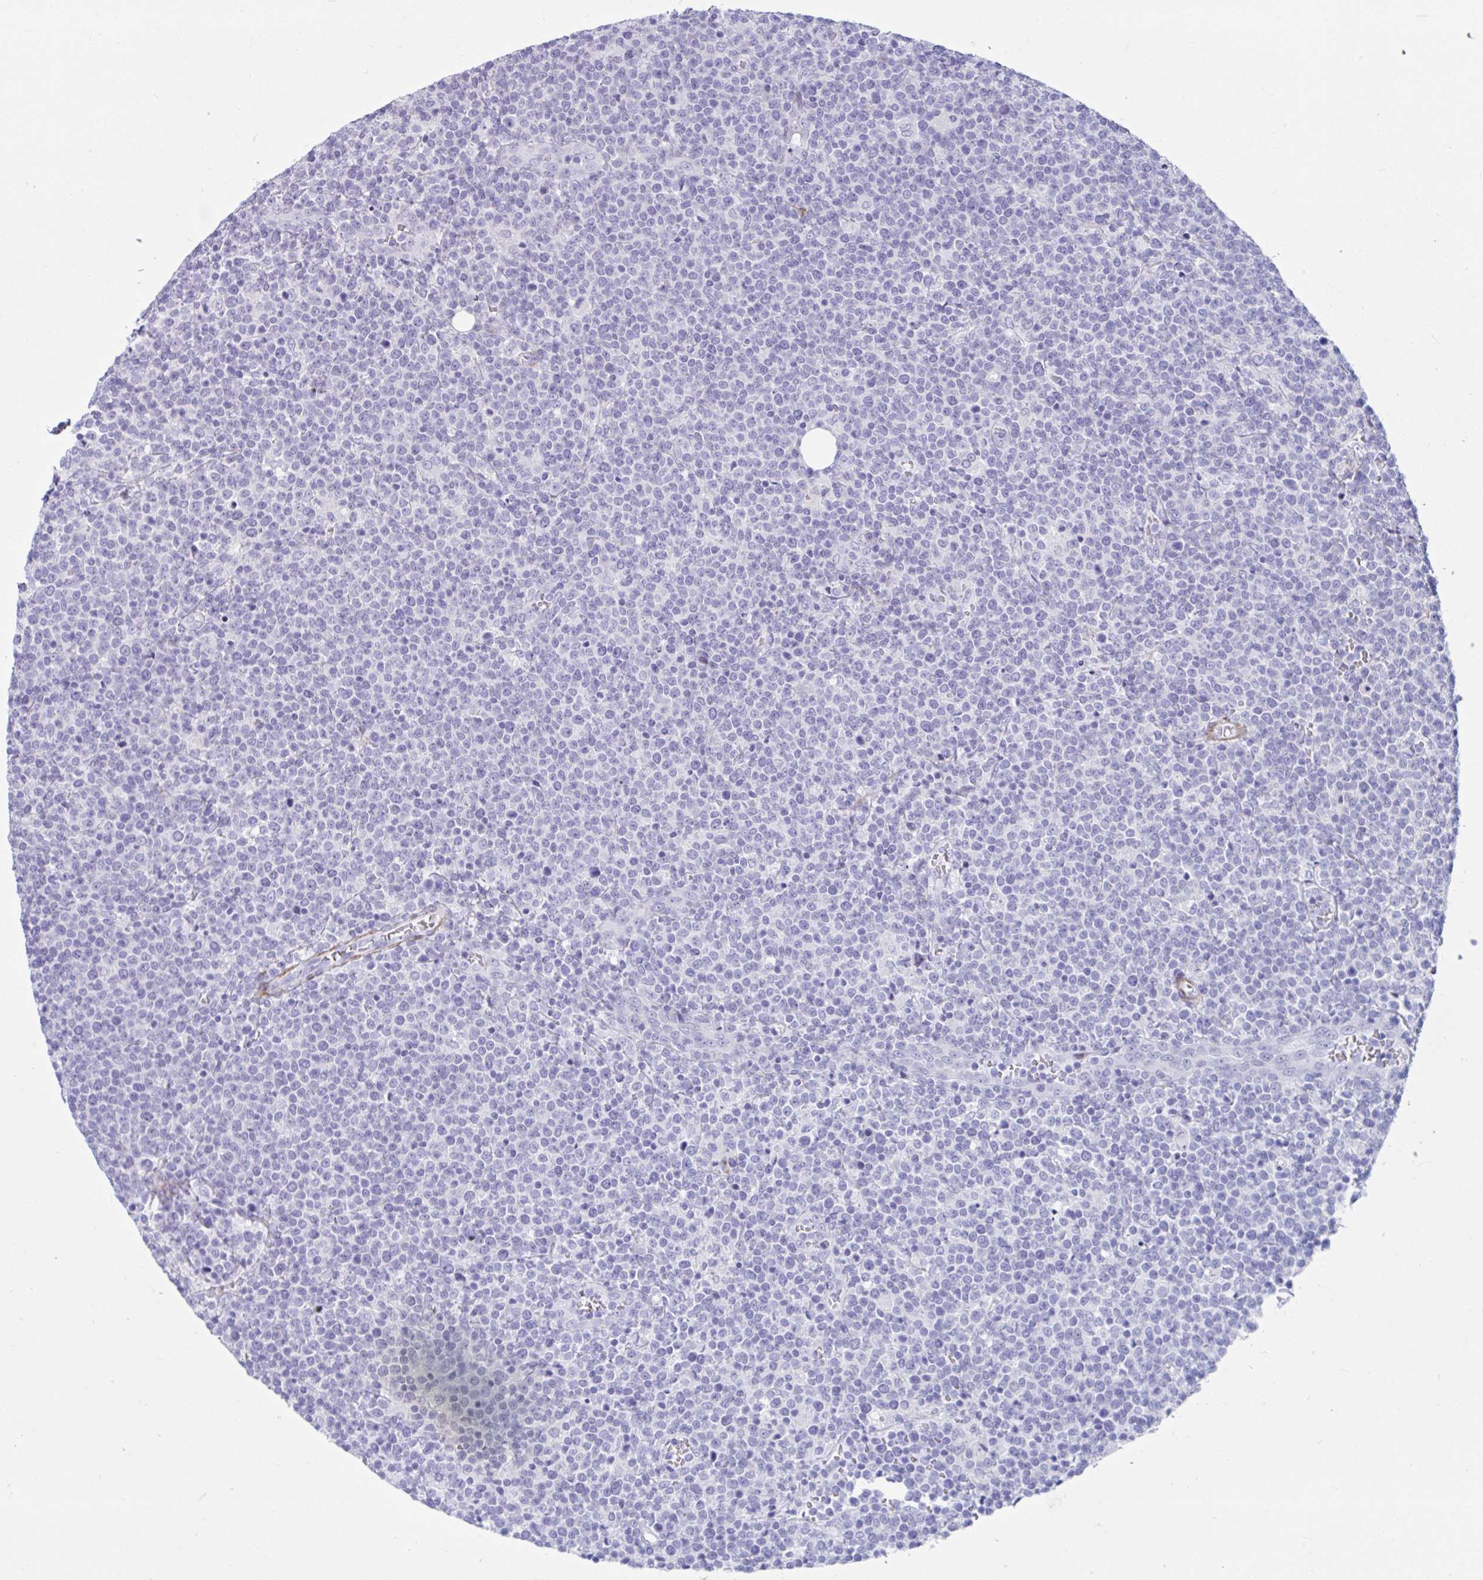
{"staining": {"intensity": "negative", "quantity": "none", "location": "none"}, "tissue": "lymphoma", "cell_type": "Tumor cells", "image_type": "cancer", "snomed": [{"axis": "morphology", "description": "Malignant lymphoma, non-Hodgkin's type, High grade"}, {"axis": "topography", "description": "Lymph node"}], "caption": "Immunohistochemistry image of human lymphoma stained for a protein (brown), which shows no positivity in tumor cells. (Stains: DAB (3,3'-diaminobenzidine) immunohistochemistry with hematoxylin counter stain, Microscopy: brightfield microscopy at high magnification).", "gene": "GRXCR2", "patient": {"sex": "male", "age": 61}}